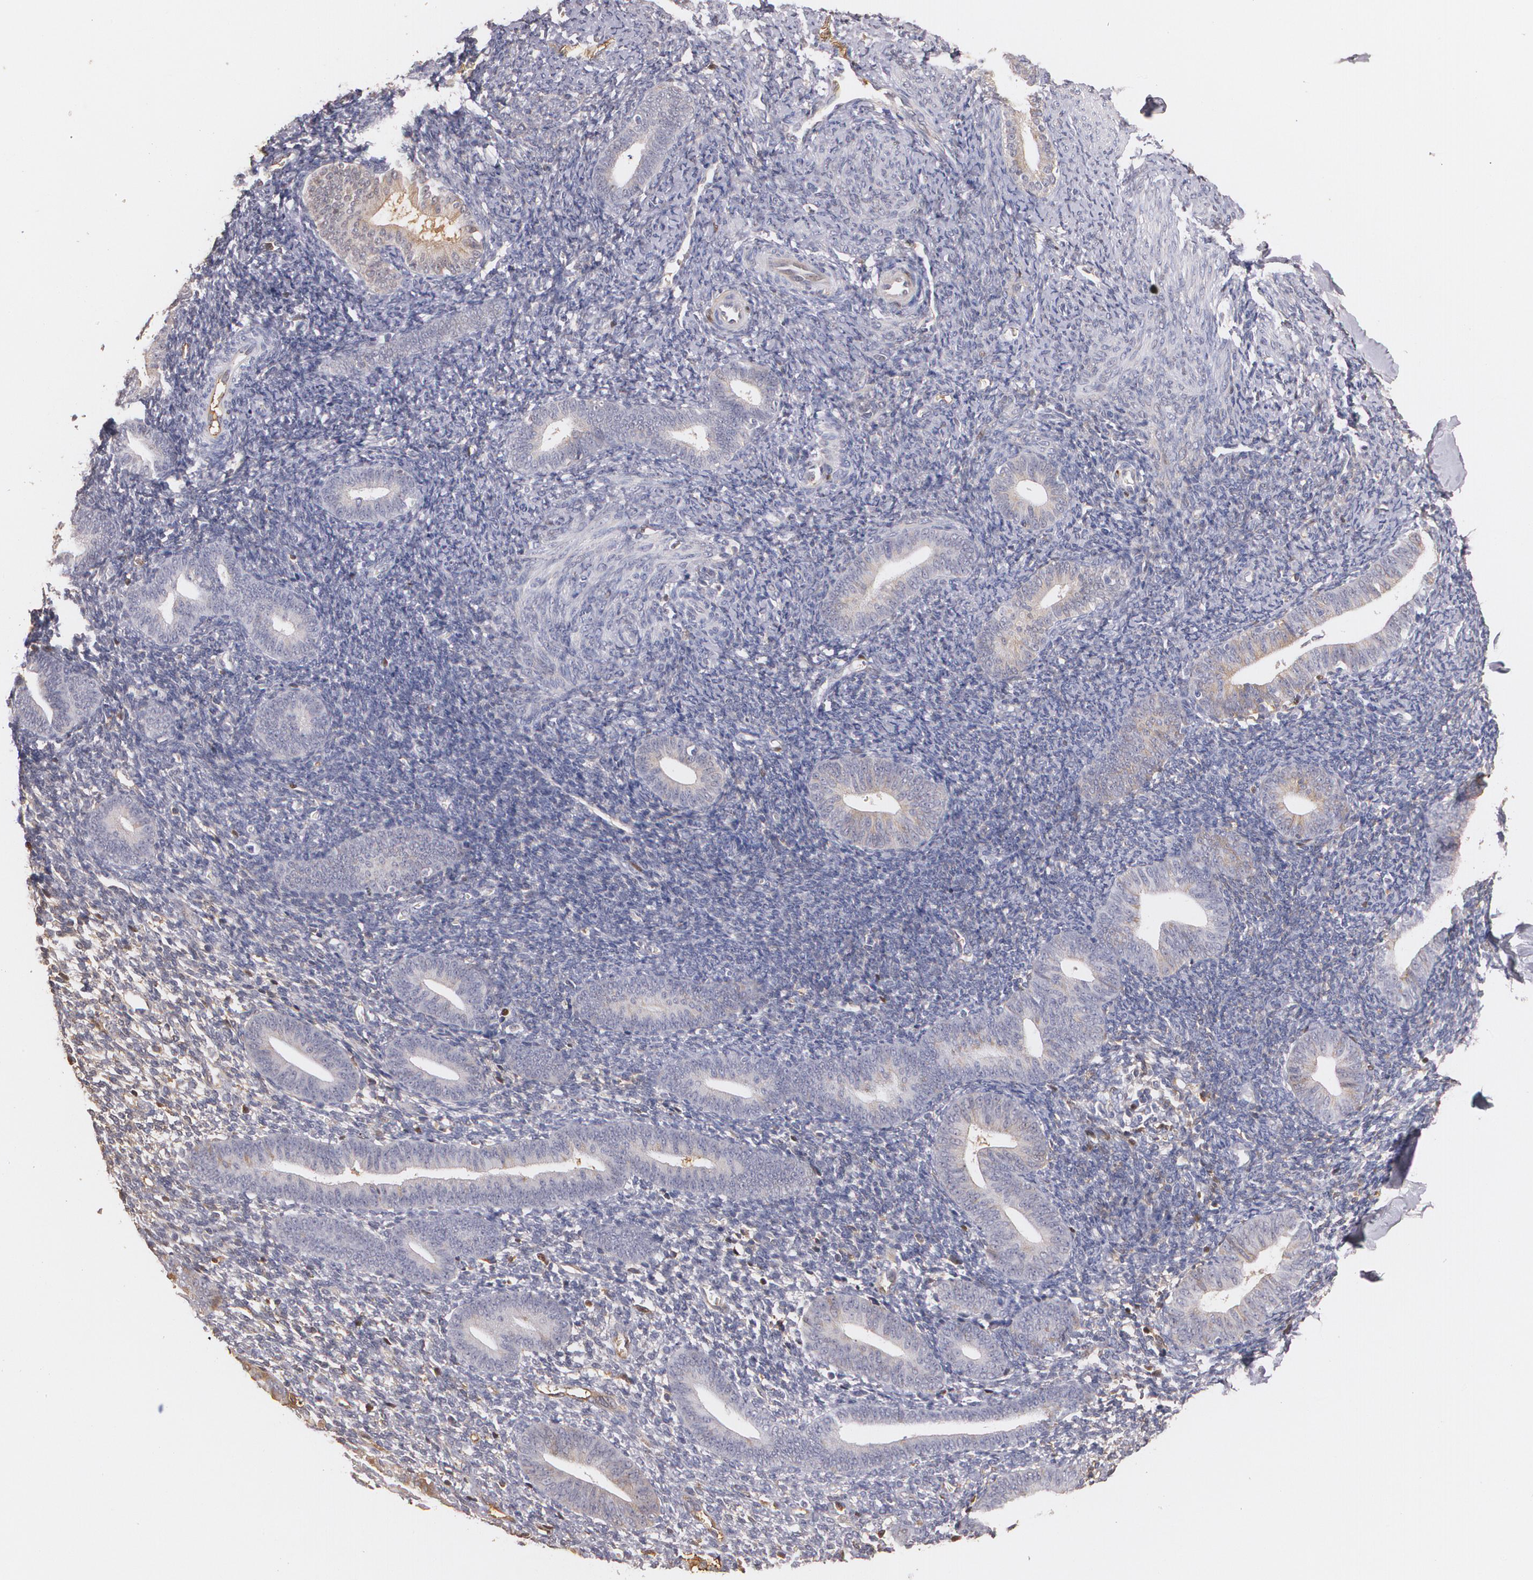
{"staining": {"intensity": "negative", "quantity": "none", "location": "none"}, "tissue": "endometrium", "cell_type": "Cells in endometrial stroma", "image_type": "normal", "snomed": [{"axis": "morphology", "description": "Normal tissue, NOS"}, {"axis": "topography", "description": "Smooth muscle"}, {"axis": "topography", "description": "Endometrium"}], "caption": "DAB (3,3'-diaminobenzidine) immunohistochemical staining of unremarkable human endometrium shows no significant expression in cells in endometrial stroma.", "gene": "PTS", "patient": {"sex": "female", "age": 57}}